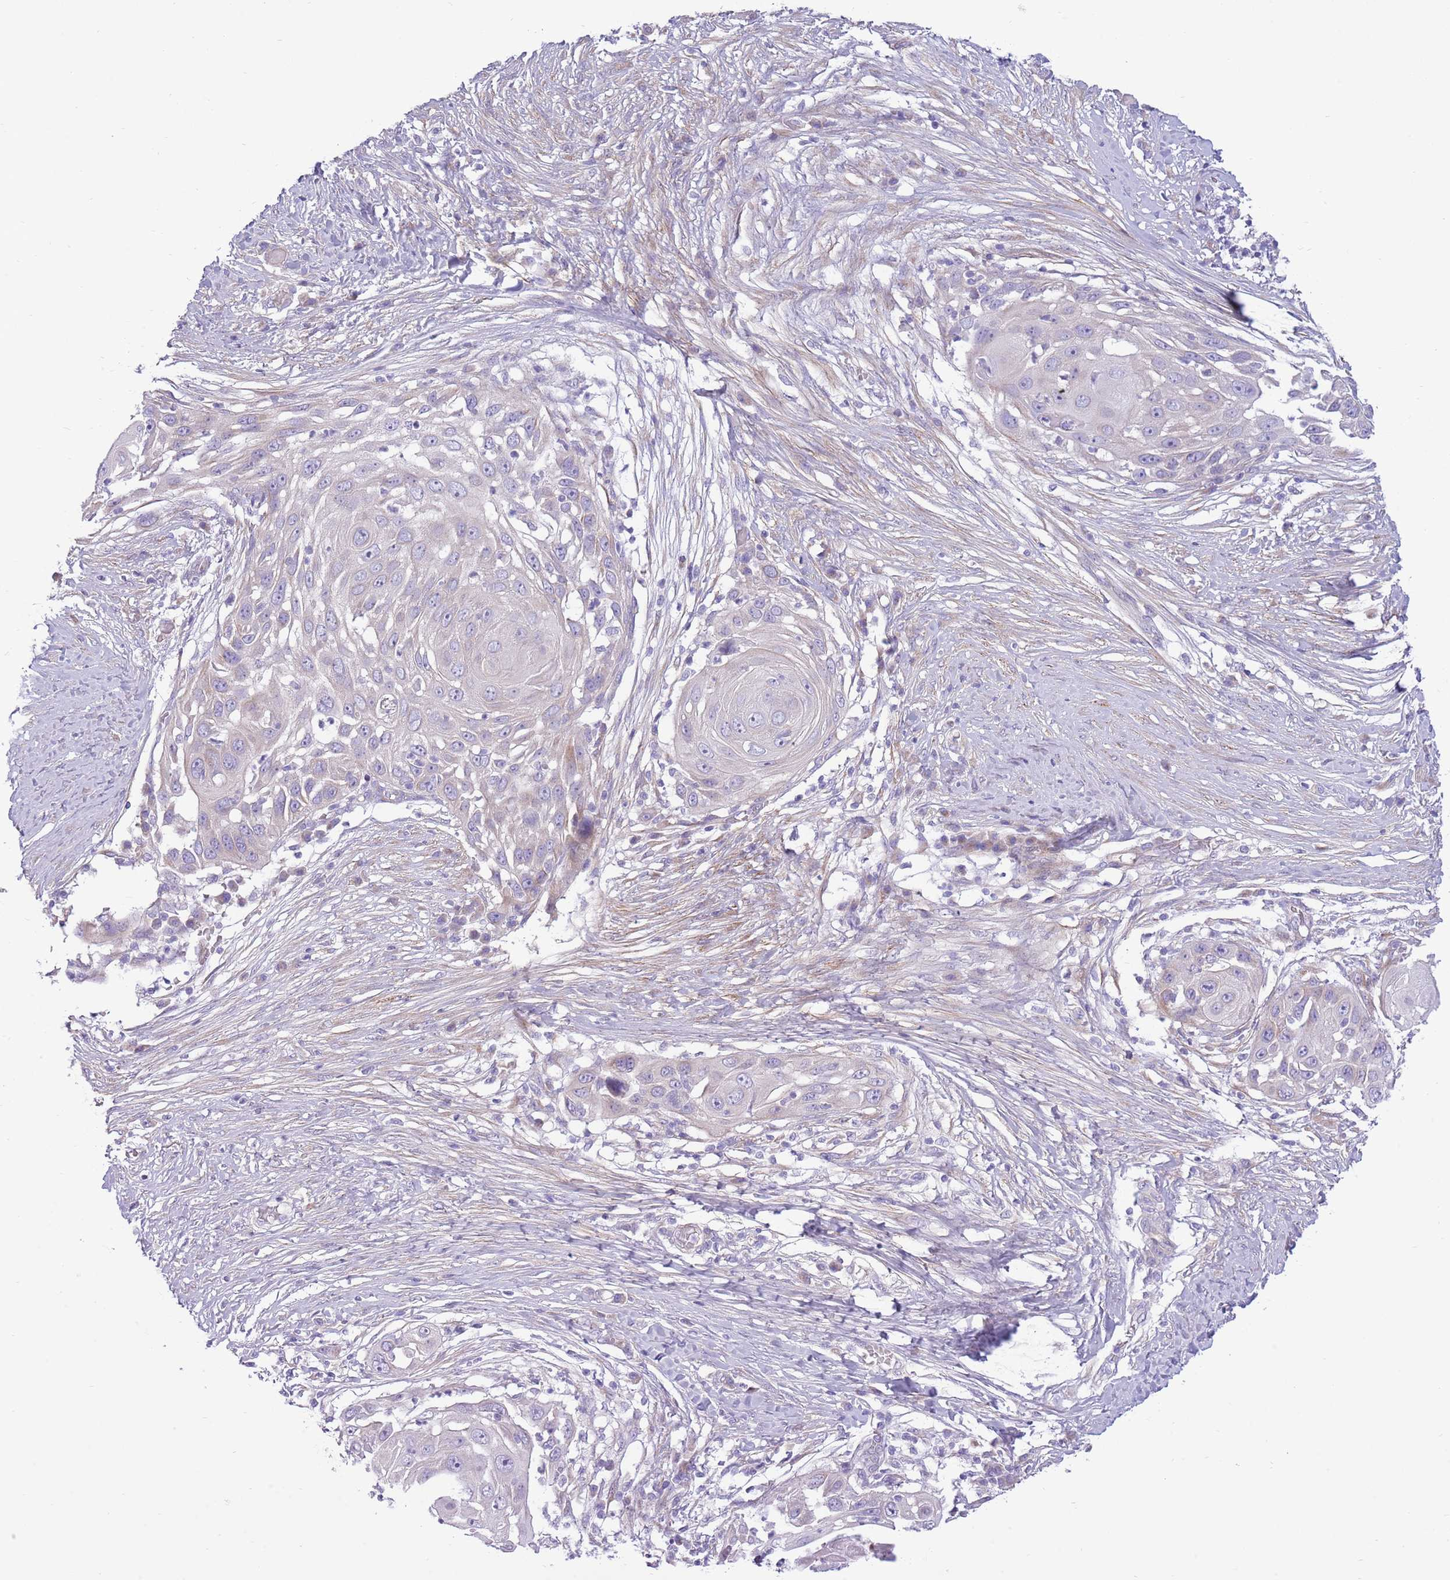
{"staining": {"intensity": "negative", "quantity": "none", "location": "none"}, "tissue": "skin cancer", "cell_type": "Tumor cells", "image_type": "cancer", "snomed": [{"axis": "morphology", "description": "Squamous cell carcinoma, NOS"}, {"axis": "topography", "description": "Skin"}], "caption": "Immunohistochemistry (IHC) image of skin cancer (squamous cell carcinoma) stained for a protein (brown), which reveals no positivity in tumor cells.", "gene": "ZC4H2", "patient": {"sex": "female", "age": 44}}